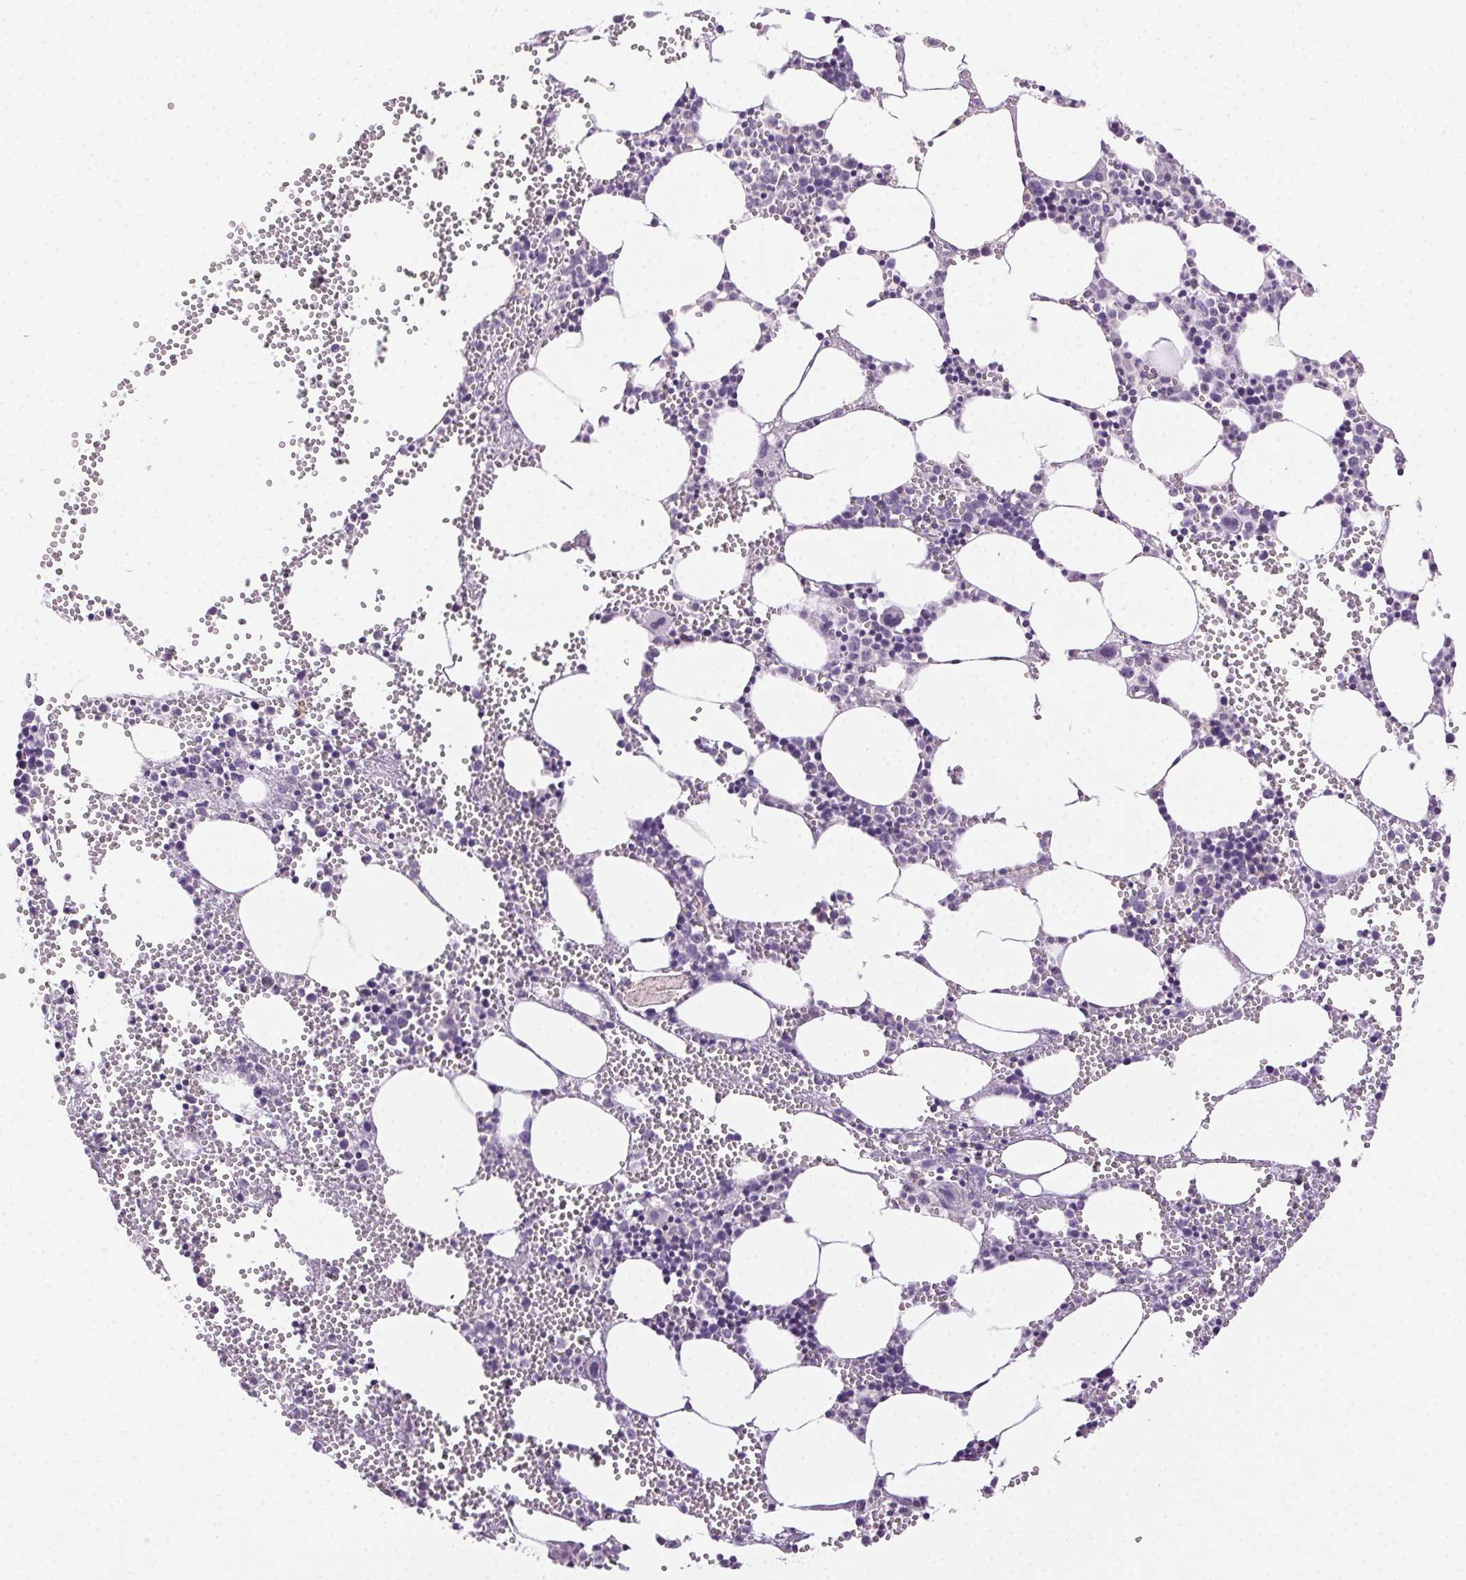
{"staining": {"intensity": "negative", "quantity": "none", "location": "none"}, "tissue": "bone marrow", "cell_type": "Hematopoietic cells", "image_type": "normal", "snomed": [{"axis": "morphology", "description": "Normal tissue, NOS"}, {"axis": "topography", "description": "Bone marrow"}], "caption": "The immunohistochemistry (IHC) histopathology image has no significant expression in hematopoietic cells of bone marrow.", "gene": "AKAP5", "patient": {"sex": "male", "age": 89}}